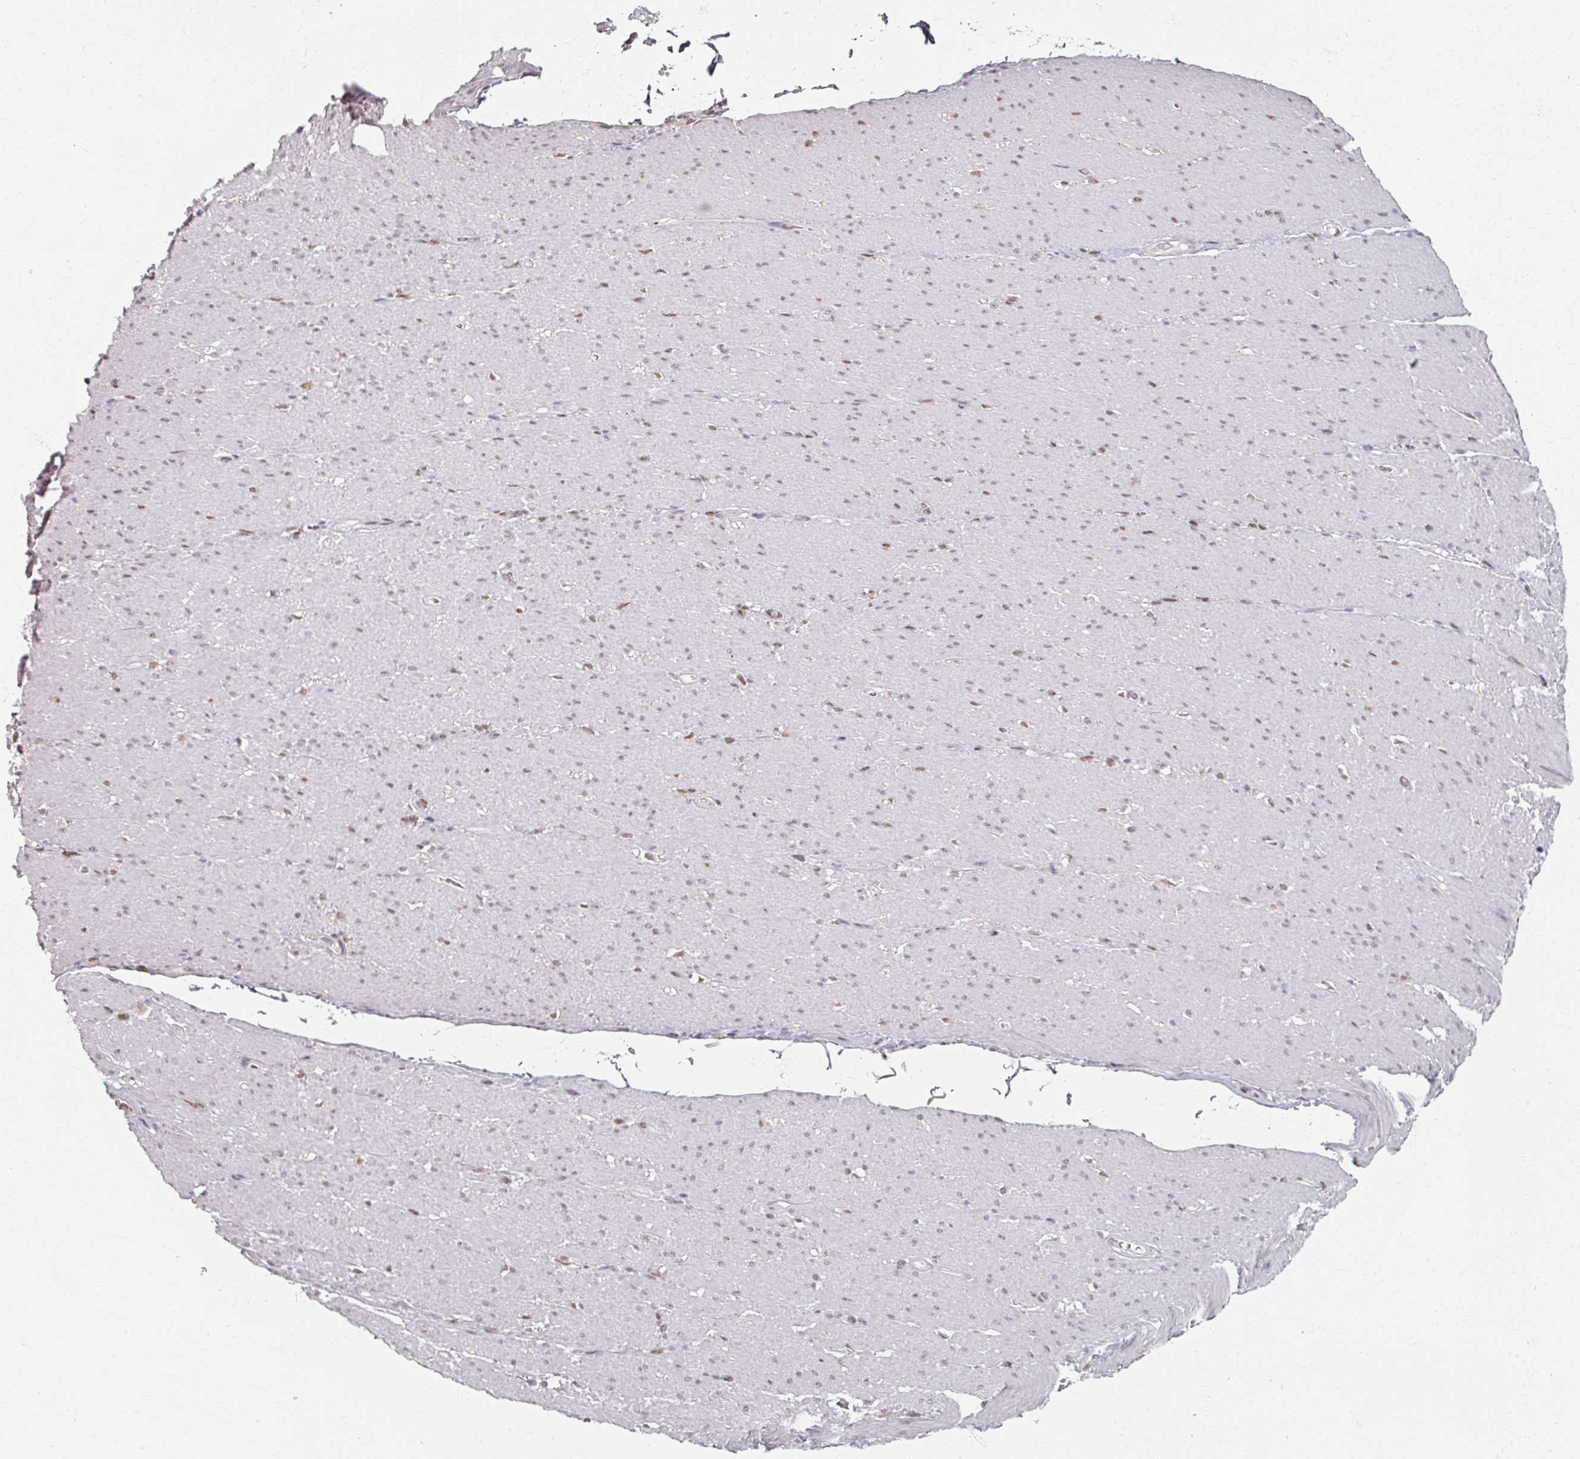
{"staining": {"intensity": "moderate", "quantity": "<25%", "location": "nuclear"}, "tissue": "smooth muscle", "cell_type": "Smooth muscle cells", "image_type": "normal", "snomed": [{"axis": "morphology", "description": "Normal tissue, NOS"}, {"axis": "topography", "description": "Smooth muscle"}, {"axis": "topography", "description": "Rectum"}], "caption": "A photomicrograph showing moderate nuclear positivity in about <25% of smooth muscle cells in benign smooth muscle, as visualized by brown immunohistochemical staining.", "gene": "RIPOR3", "patient": {"sex": "male", "age": 53}}